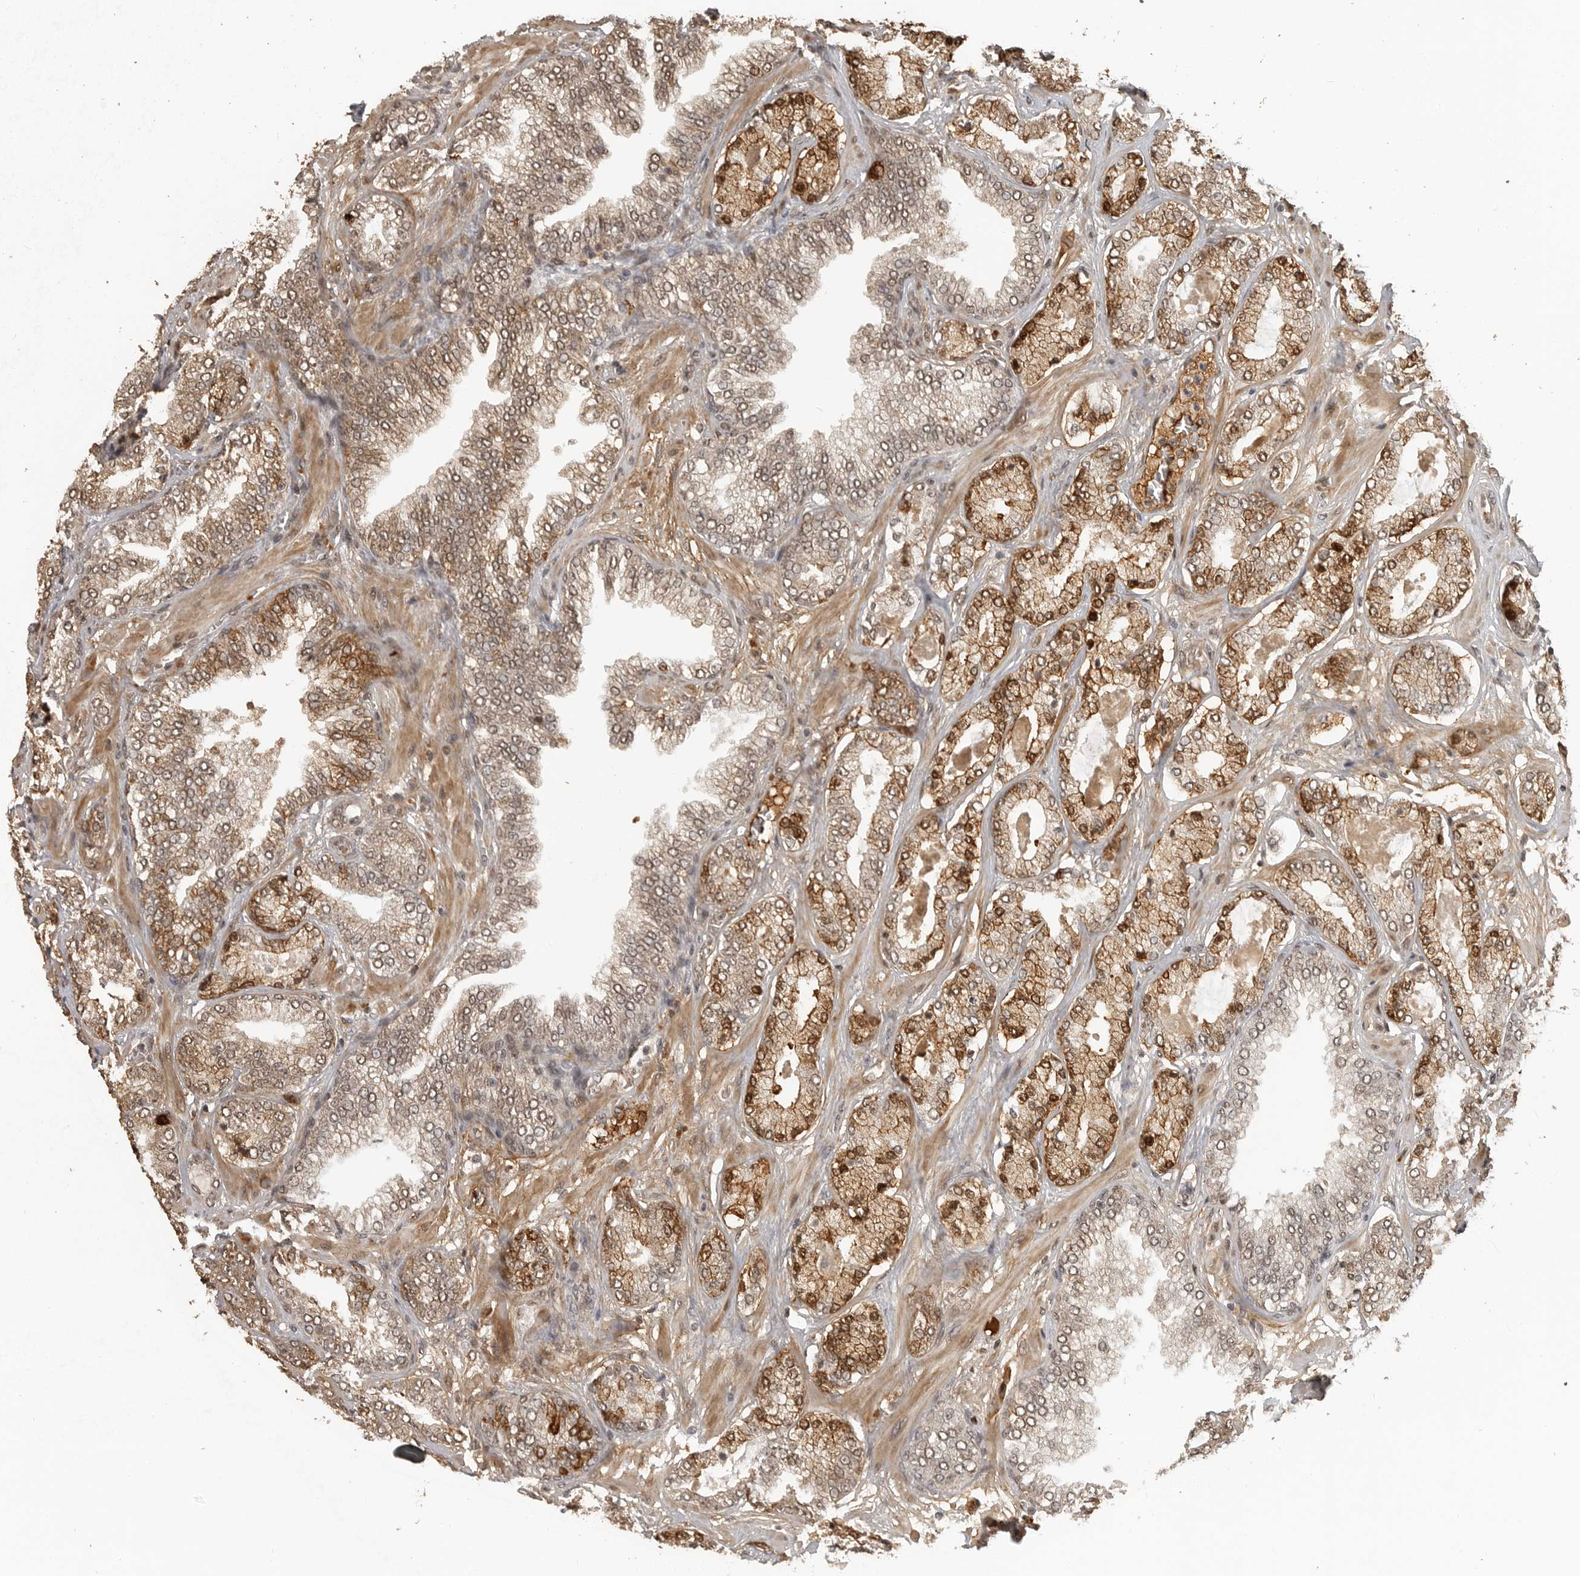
{"staining": {"intensity": "moderate", "quantity": ">75%", "location": "cytoplasmic/membranous,nuclear"}, "tissue": "prostate cancer", "cell_type": "Tumor cells", "image_type": "cancer", "snomed": [{"axis": "morphology", "description": "Adenocarcinoma, High grade"}, {"axis": "topography", "description": "Prostate"}], "caption": "Immunohistochemistry histopathology image of neoplastic tissue: human adenocarcinoma (high-grade) (prostate) stained using IHC displays medium levels of moderate protein expression localized specifically in the cytoplasmic/membranous and nuclear of tumor cells, appearing as a cytoplasmic/membranous and nuclear brown color.", "gene": "CLOCK", "patient": {"sex": "male", "age": 58}}